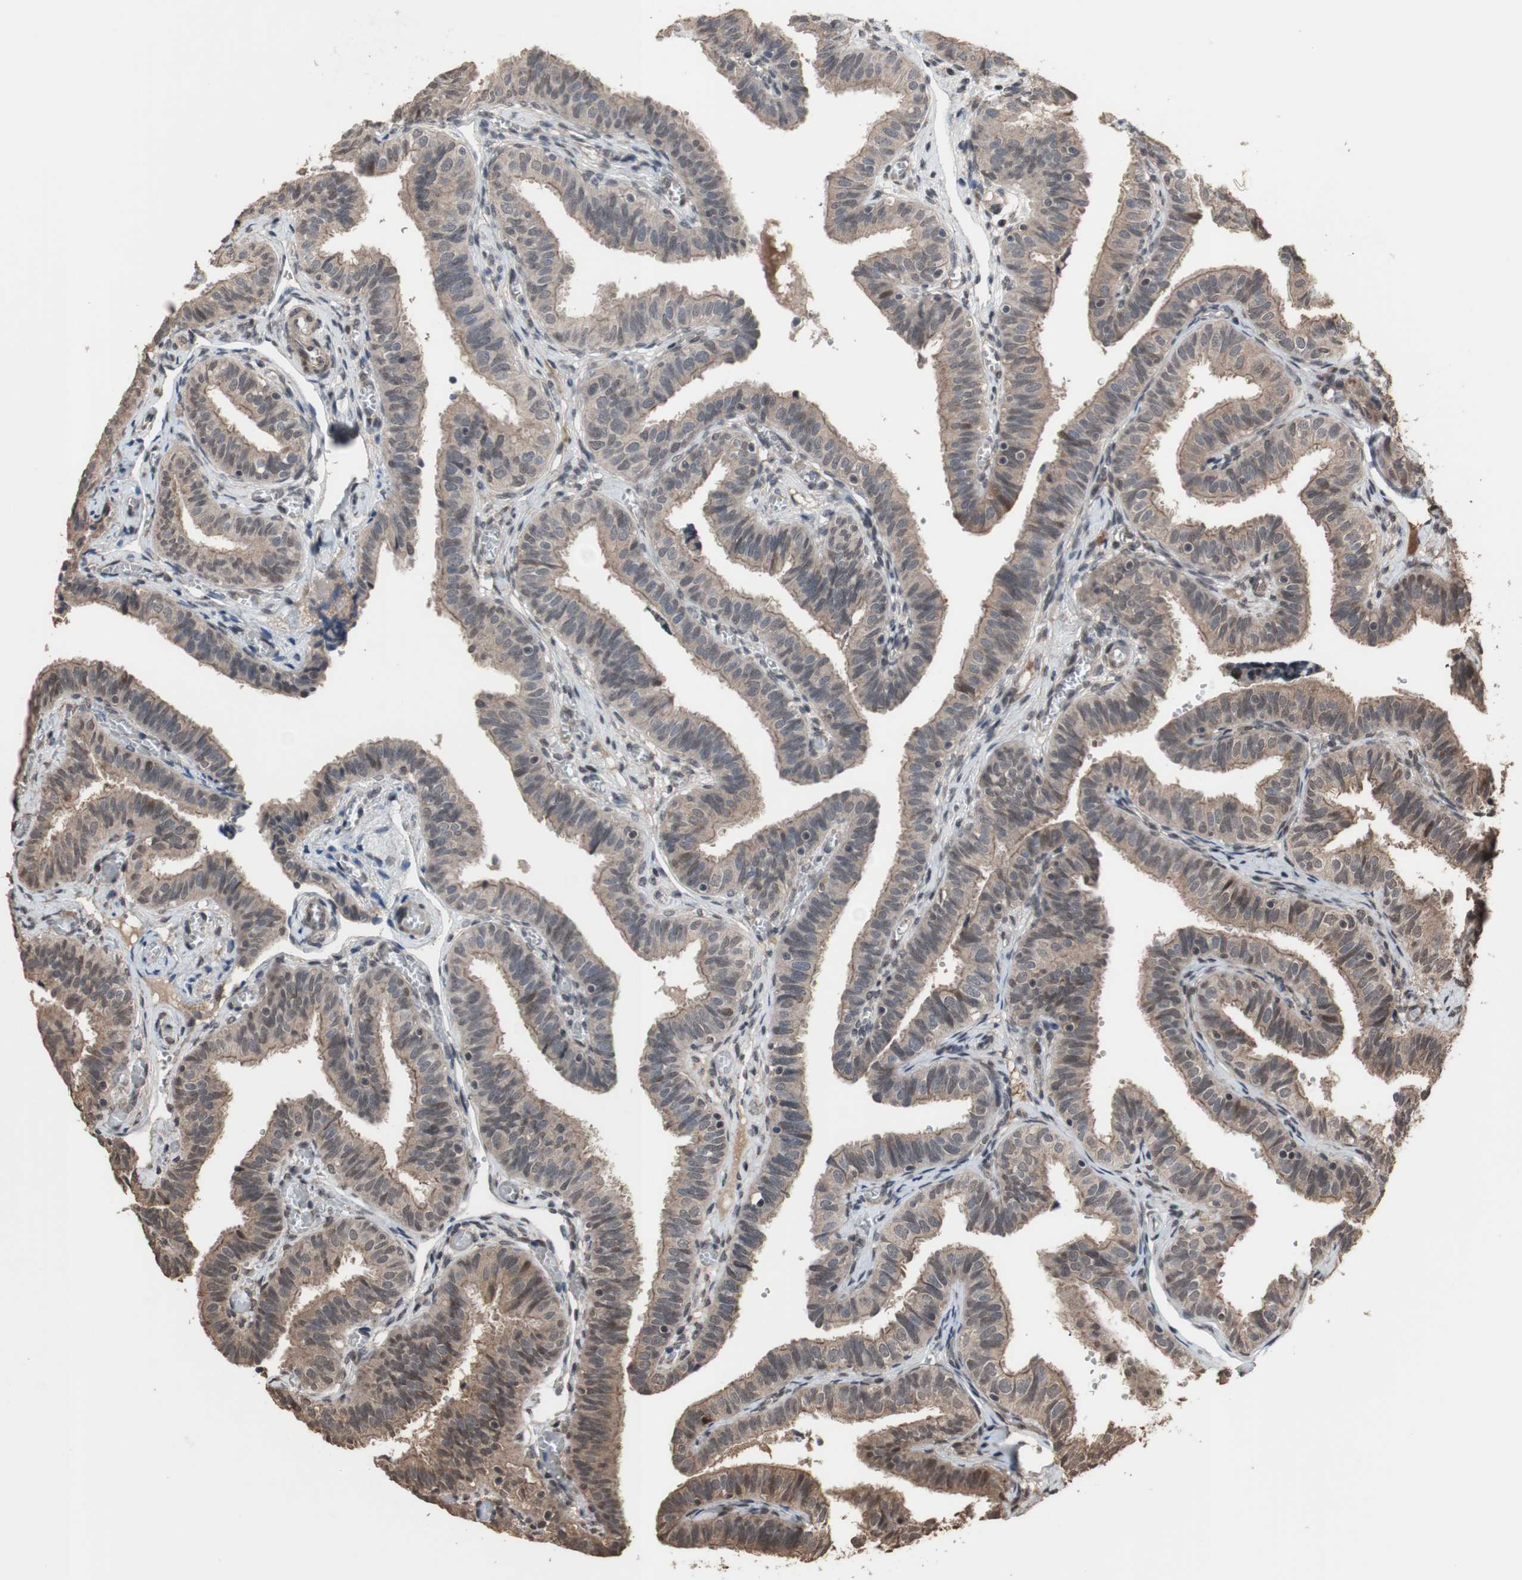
{"staining": {"intensity": "moderate", "quantity": "25%-75%", "location": "cytoplasmic/membranous,nuclear"}, "tissue": "fallopian tube", "cell_type": "Glandular cells", "image_type": "normal", "snomed": [{"axis": "morphology", "description": "Normal tissue, NOS"}, {"axis": "topography", "description": "Fallopian tube"}], "caption": "DAB immunohistochemical staining of normal human fallopian tube exhibits moderate cytoplasmic/membranous,nuclear protein positivity in about 25%-75% of glandular cells.", "gene": "KANSL1", "patient": {"sex": "female", "age": 46}}